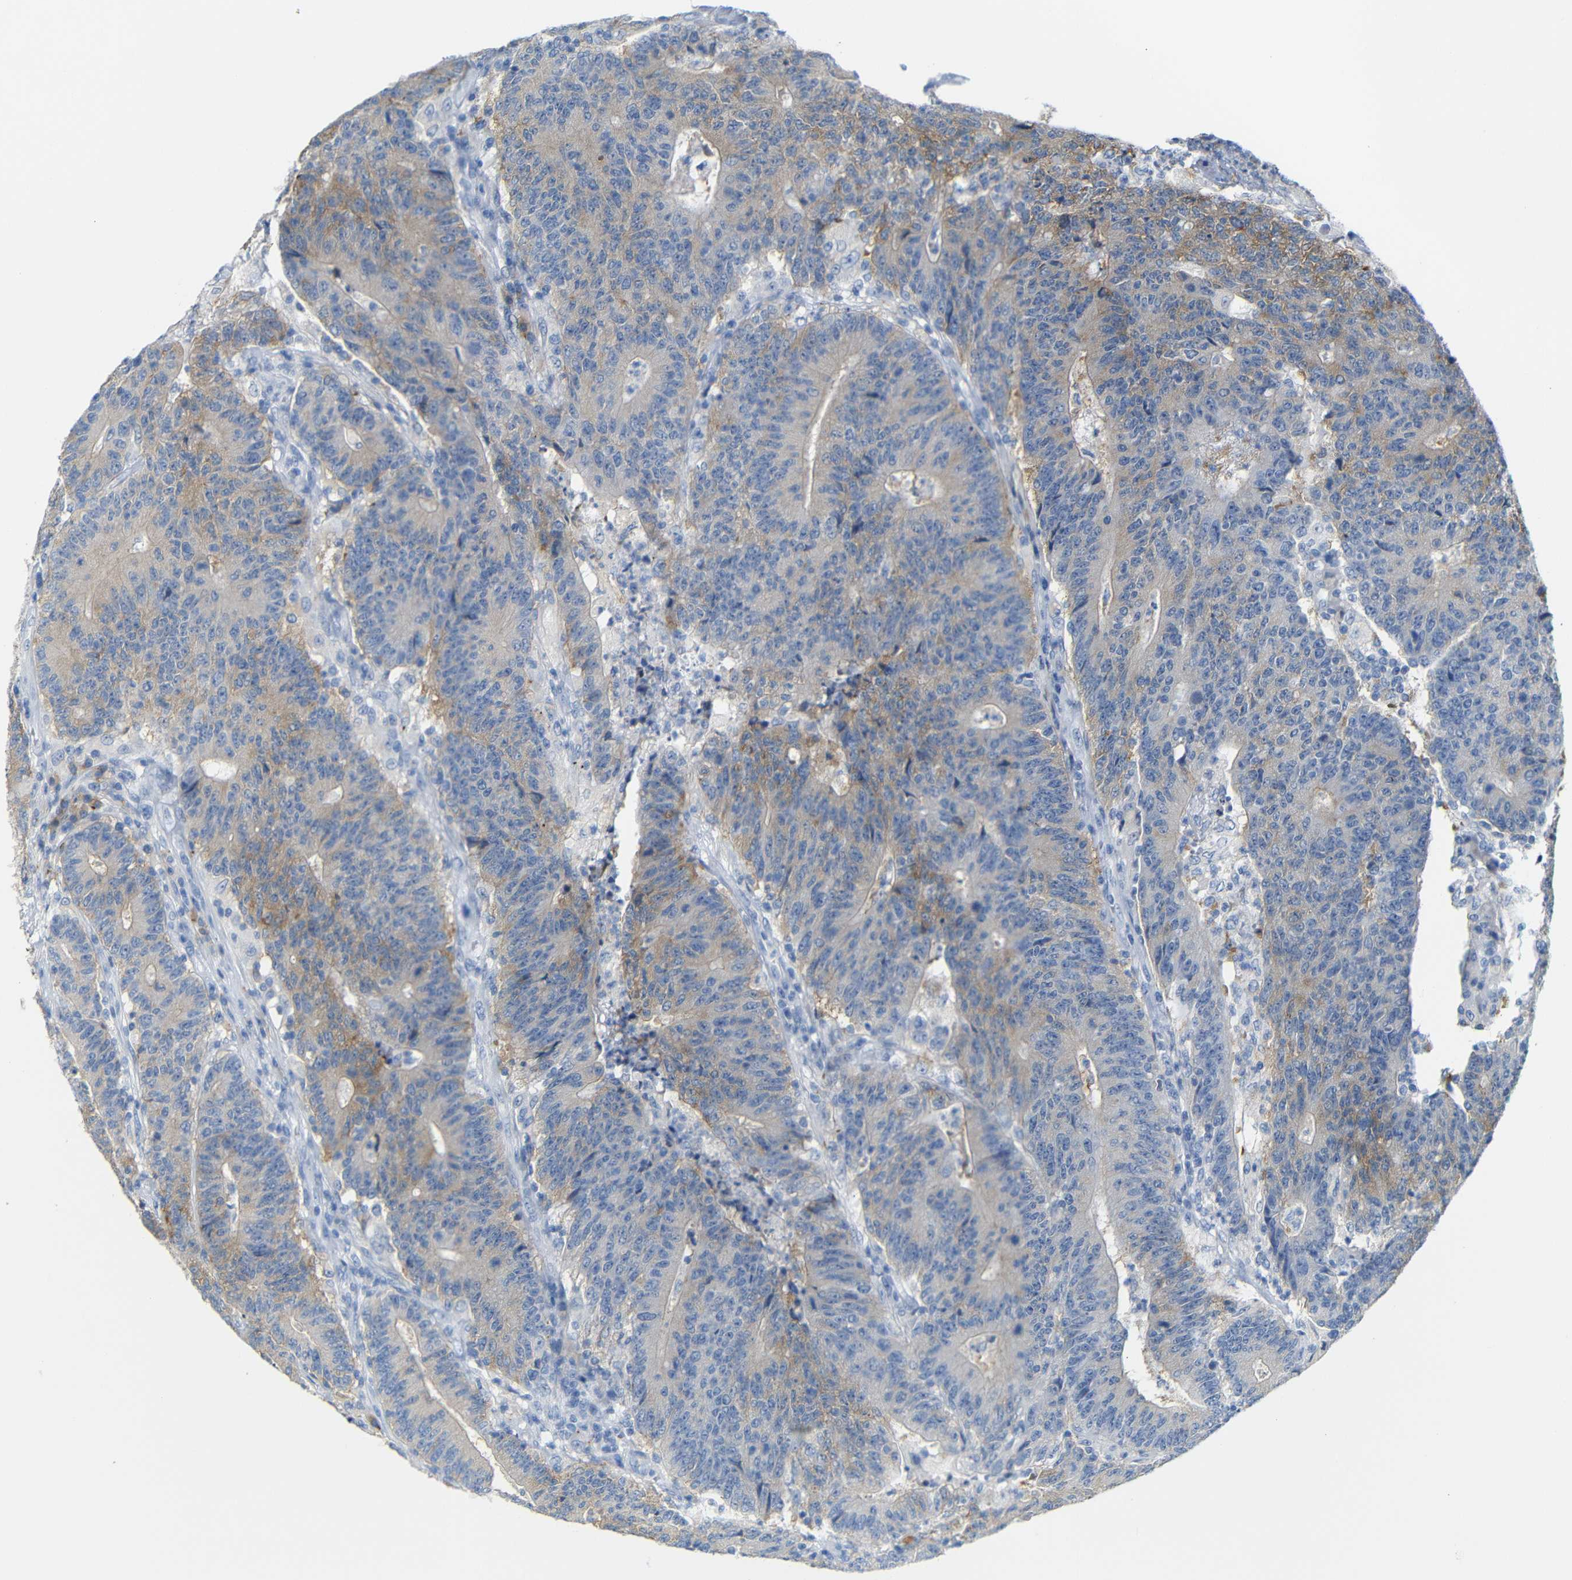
{"staining": {"intensity": "moderate", "quantity": "25%-75%", "location": "cytoplasmic/membranous"}, "tissue": "colorectal cancer", "cell_type": "Tumor cells", "image_type": "cancer", "snomed": [{"axis": "morphology", "description": "Normal tissue, NOS"}, {"axis": "morphology", "description": "Adenocarcinoma, NOS"}, {"axis": "topography", "description": "Colon"}], "caption": "The photomicrograph demonstrates a brown stain indicating the presence of a protein in the cytoplasmic/membranous of tumor cells in adenocarcinoma (colorectal). The staining was performed using DAB (3,3'-diaminobenzidine), with brown indicating positive protein expression. Nuclei are stained blue with hematoxylin.", "gene": "FCRL1", "patient": {"sex": "female", "age": 75}}